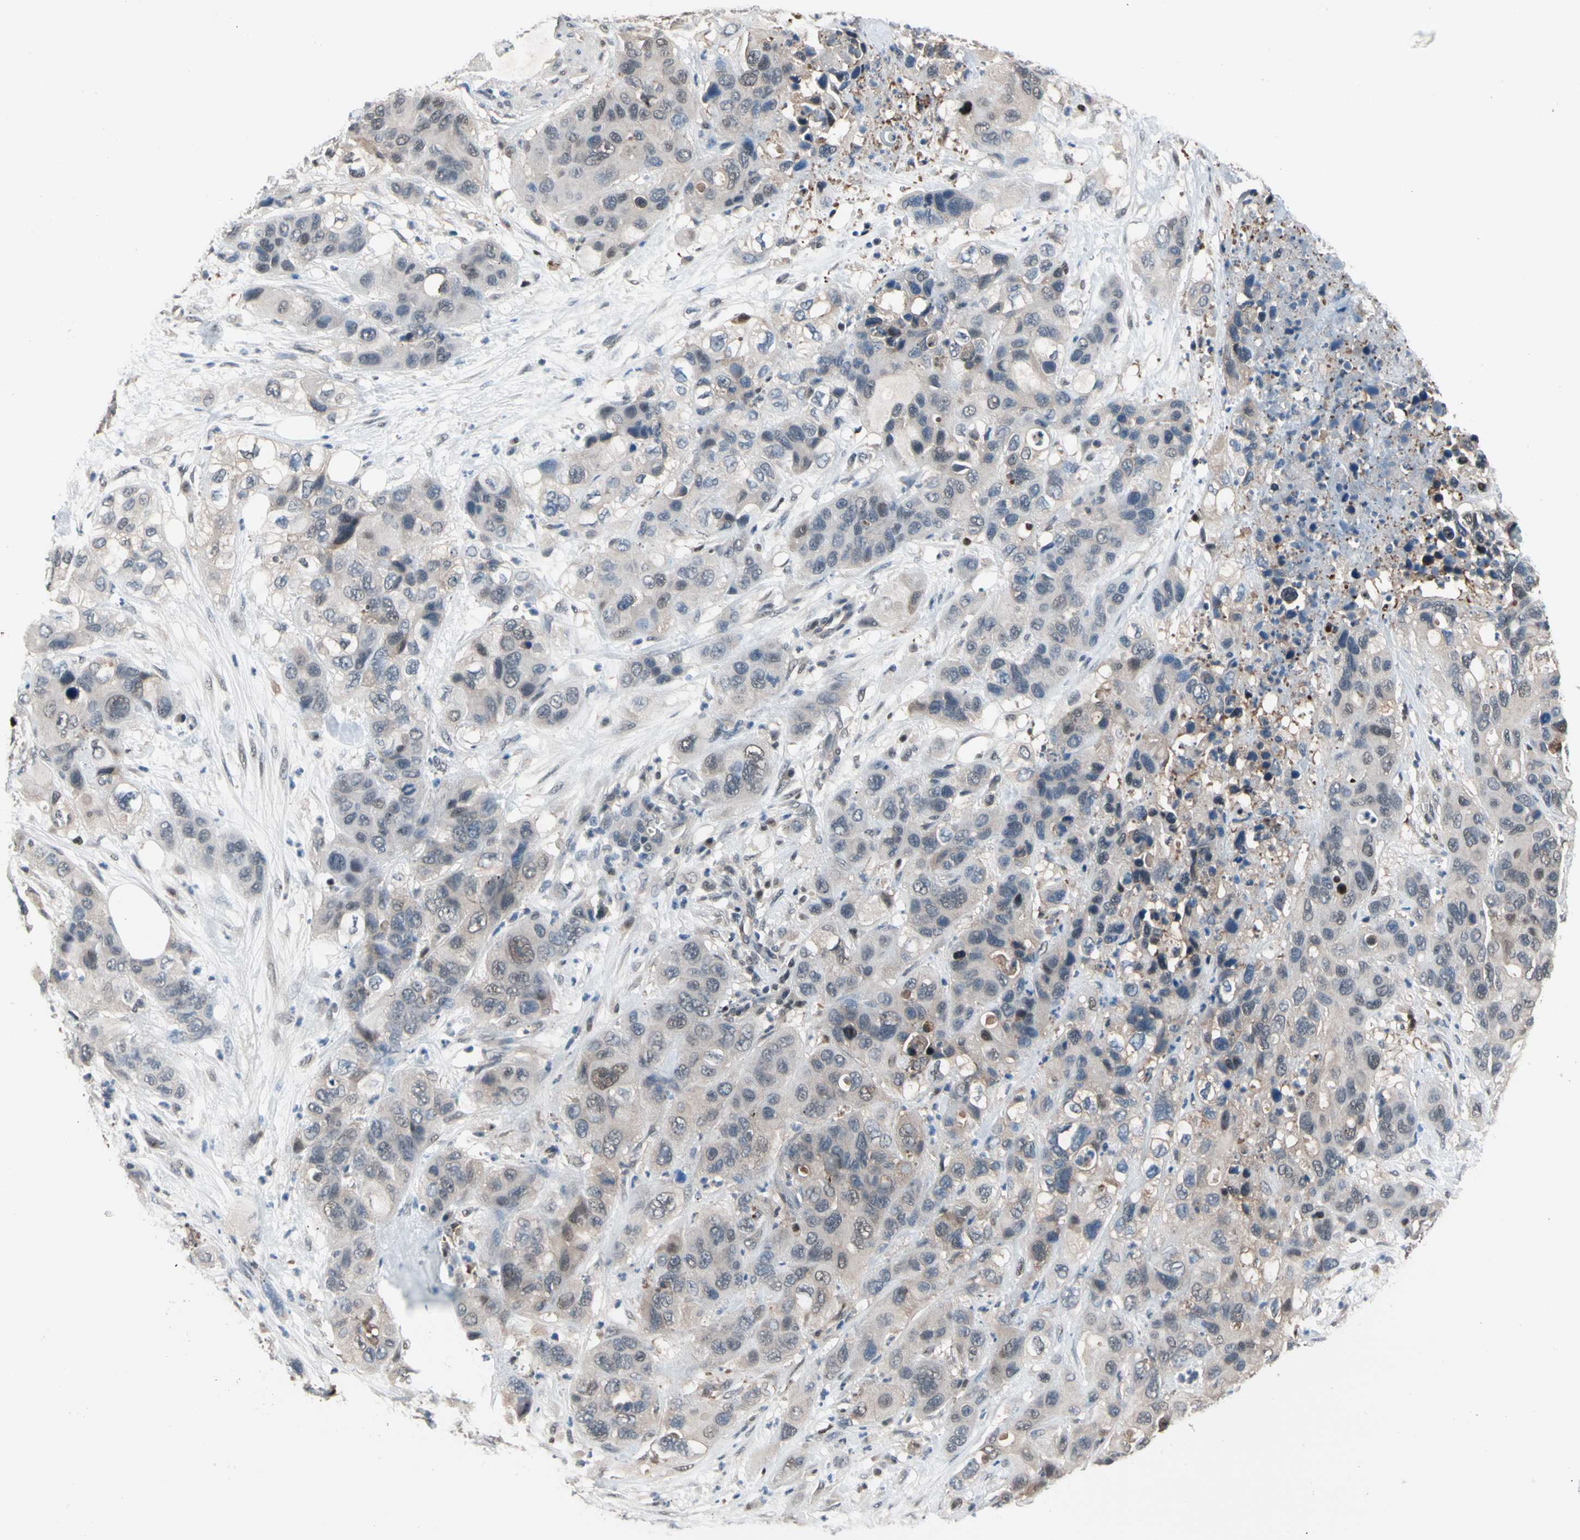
{"staining": {"intensity": "weak", "quantity": "<25%", "location": "cytoplasmic/membranous"}, "tissue": "pancreatic cancer", "cell_type": "Tumor cells", "image_type": "cancer", "snomed": [{"axis": "morphology", "description": "Adenocarcinoma, NOS"}, {"axis": "topography", "description": "Pancreas"}], "caption": "Image shows no protein staining in tumor cells of pancreatic cancer (adenocarcinoma) tissue. The staining is performed using DAB brown chromogen with nuclei counter-stained in using hematoxylin.", "gene": "PSMA2", "patient": {"sex": "female", "age": 71}}